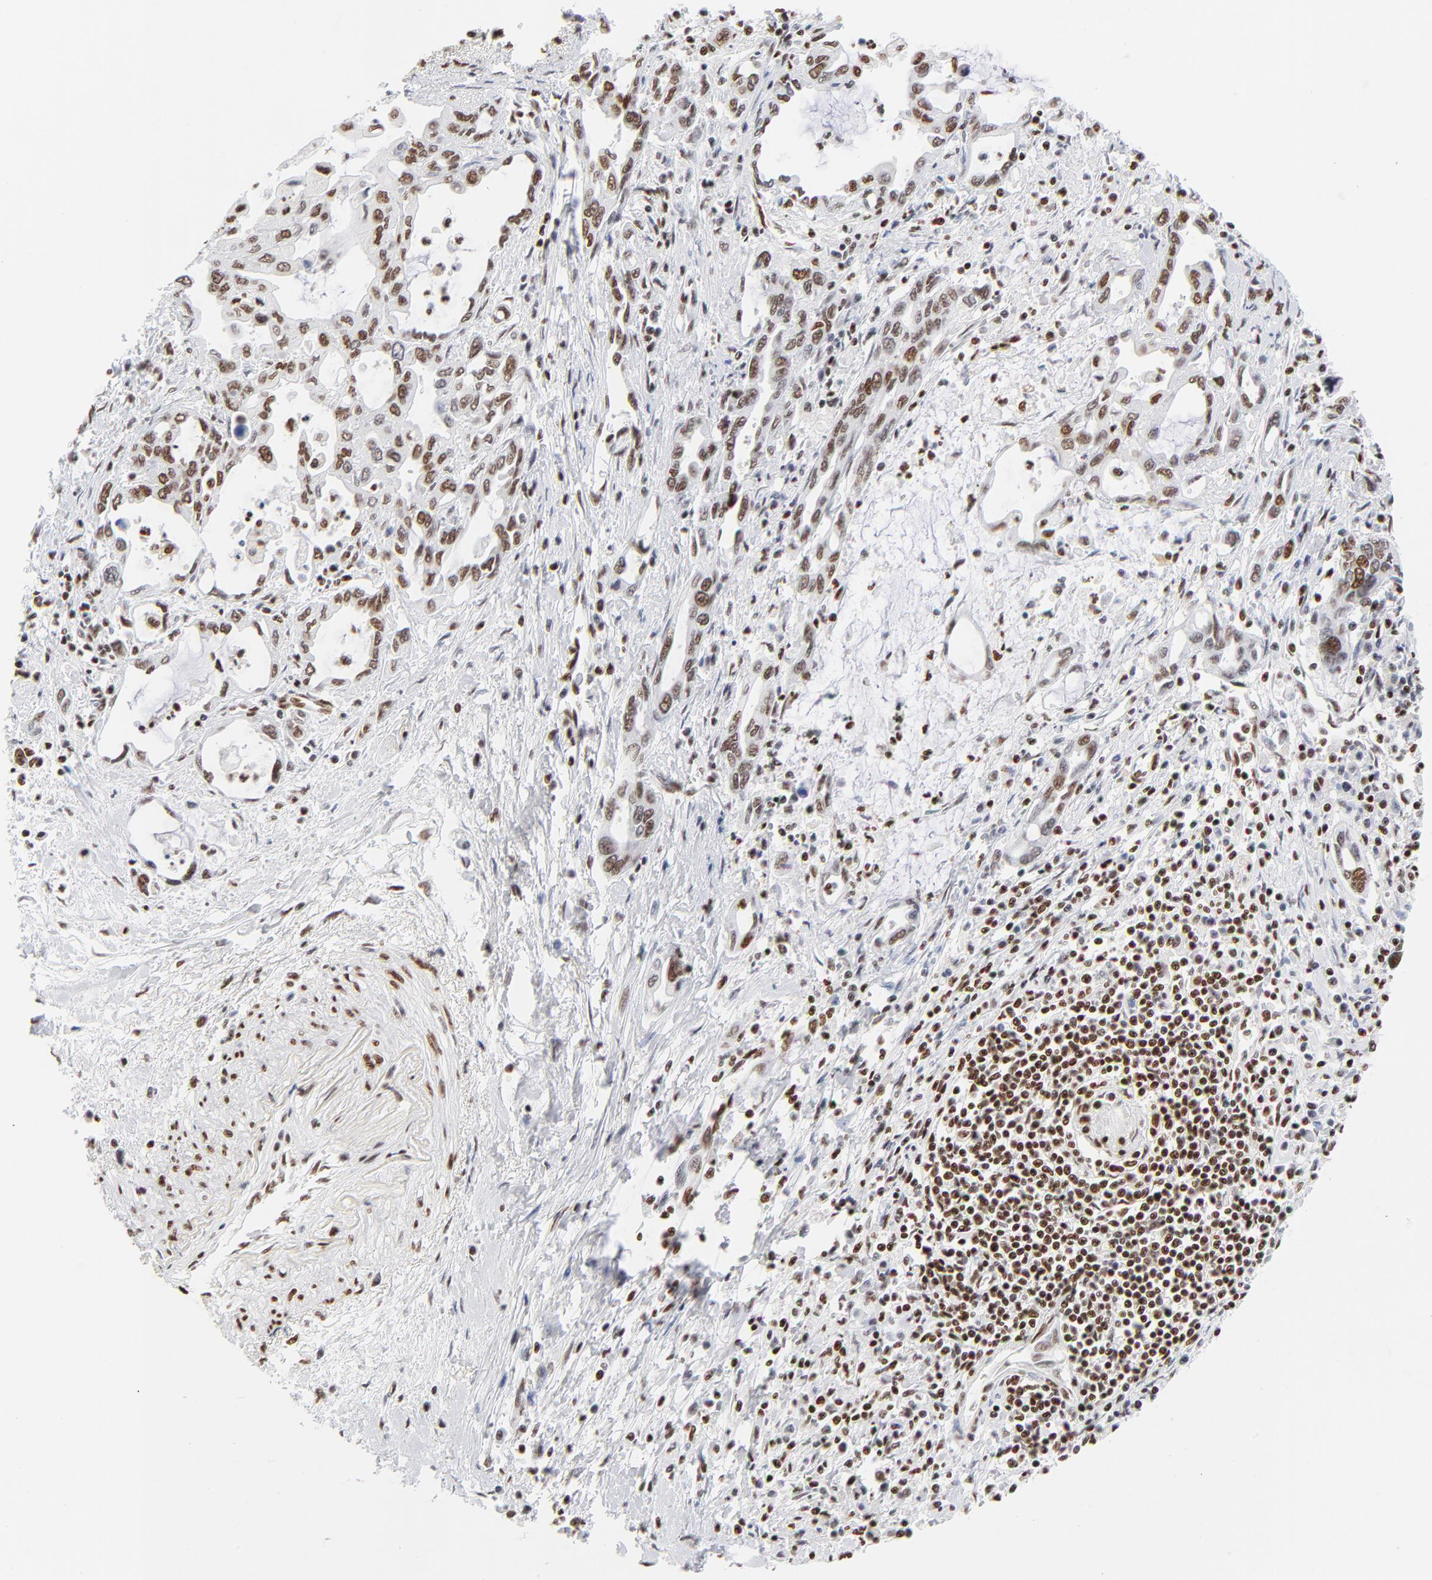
{"staining": {"intensity": "moderate", "quantity": ">75%", "location": "nuclear"}, "tissue": "pancreatic cancer", "cell_type": "Tumor cells", "image_type": "cancer", "snomed": [{"axis": "morphology", "description": "Adenocarcinoma, NOS"}, {"axis": "topography", "description": "Pancreas"}], "caption": "About >75% of tumor cells in adenocarcinoma (pancreatic) reveal moderate nuclear protein expression as visualized by brown immunohistochemical staining.", "gene": "CREB1", "patient": {"sex": "female", "age": 57}}